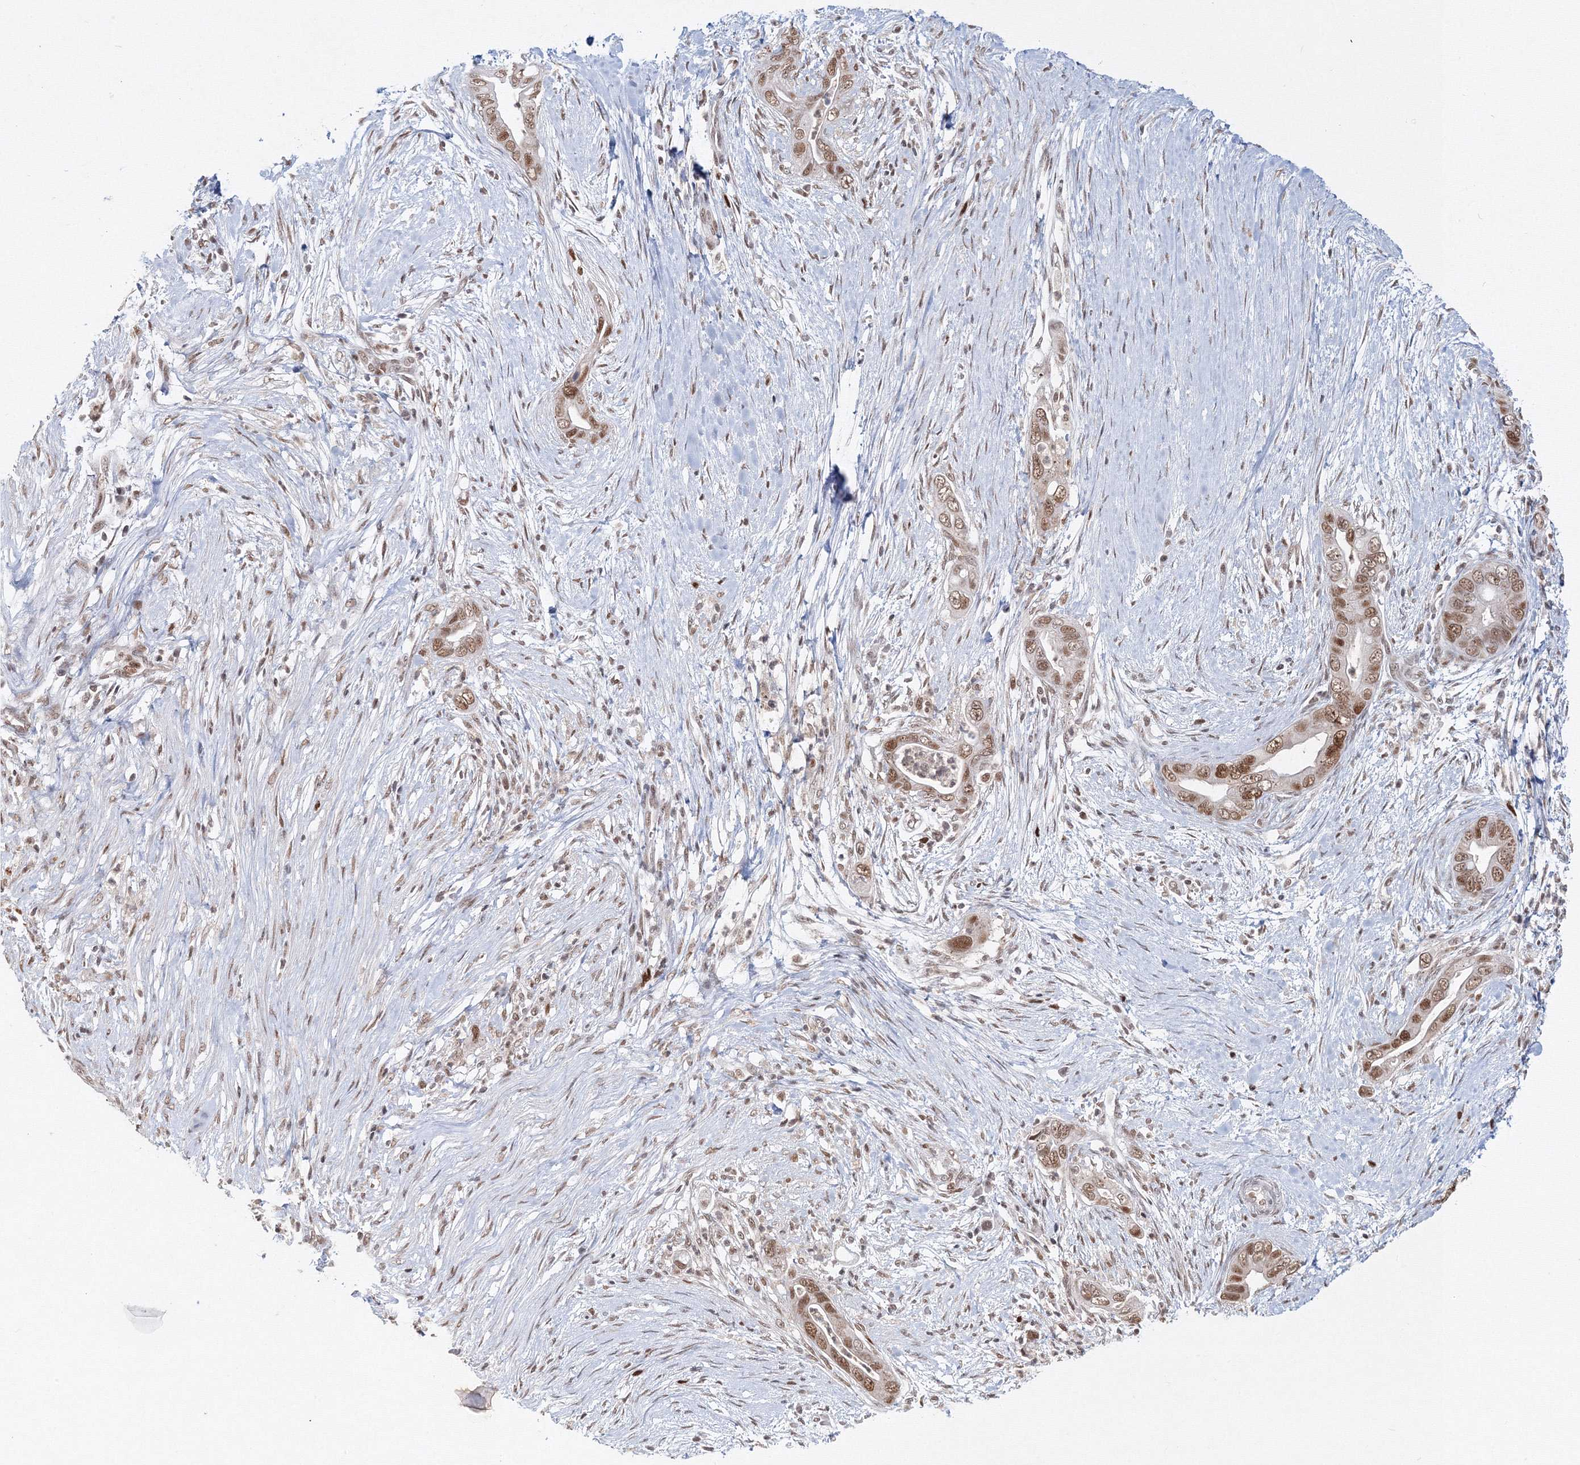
{"staining": {"intensity": "moderate", "quantity": ">75%", "location": "nuclear"}, "tissue": "pancreatic cancer", "cell_type": "Tumor cells", "image_type": "cancer", "snomed": [{"axis": "morphology", "description": "Adenocarcinoma, NOS"}, {"axis": "topography", "description": "Pancreas"}], "caption": "Tumor cells display moderate nuclear positivity in approximately >75% of cells in pancreatic cancer. (DAB (3,3'-diaminobenzidine) = brown stain, brightfield microscopy at high magnification).", "gene": "IWS1", "patient": {"sex": "male", "age": 75}}